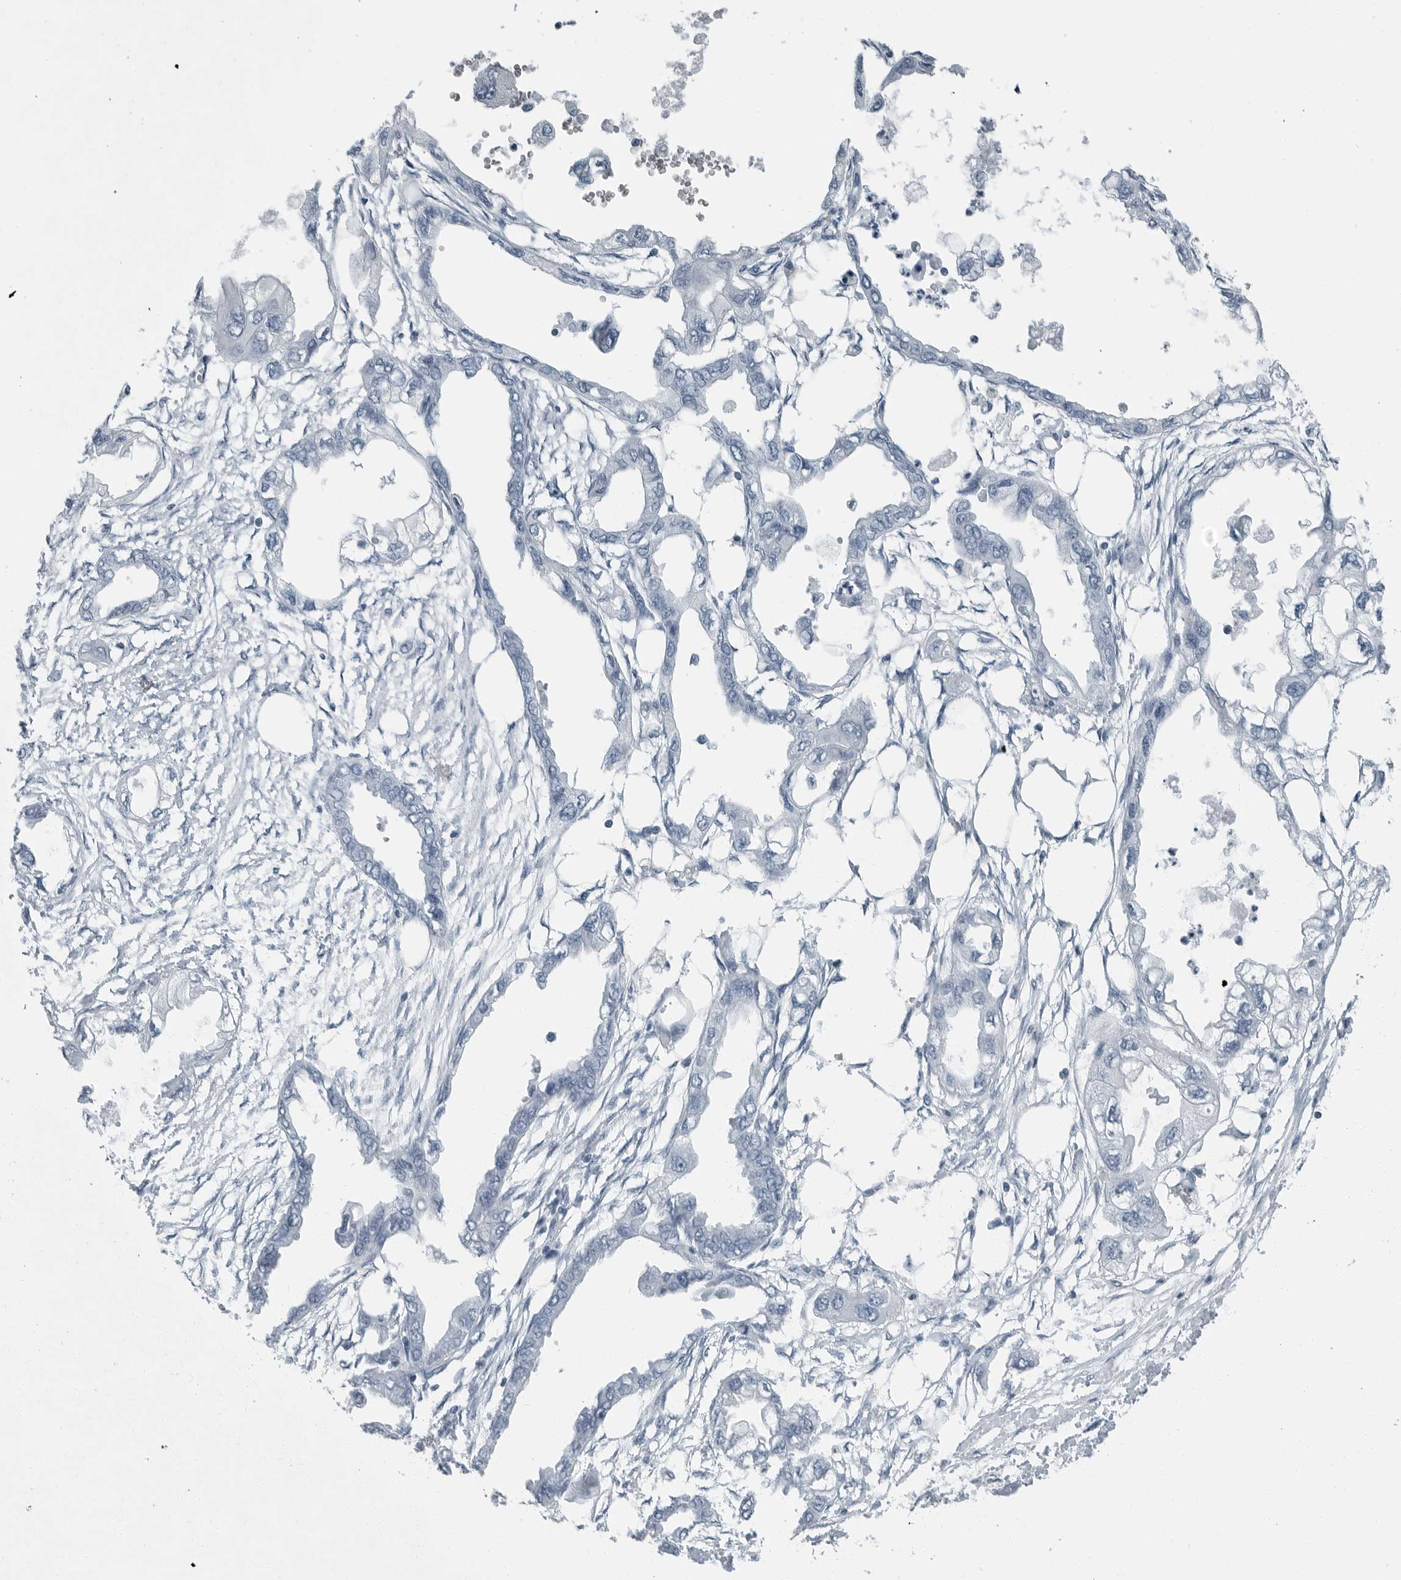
{"staining": {"intensity": "negative", "quantity": "none", "location": "none"}, "tissue": "endometrial cancer", "cell_type": "Tumor cells", "image_type": "cancer", "snomed": [{"axis": "morphology", "description": "Adenocarcinoma, NOS"}, {"axis": "morphology", "description": "Adenocarcinoma, metastatic, NOS"}, {"axis": "topography", "description": "Adipose tissue"}, {"axis": "topography", "description": "Endometrium"}], "caption": "Immunohistochemistry (IHC) photomicrograph of human adenocarcinoma (endometrial) stained for a protein (brown), which displays no expression in tumor cells.", "gene": "ZPBP2", "patient": {"sex": "female", "age": 67}}